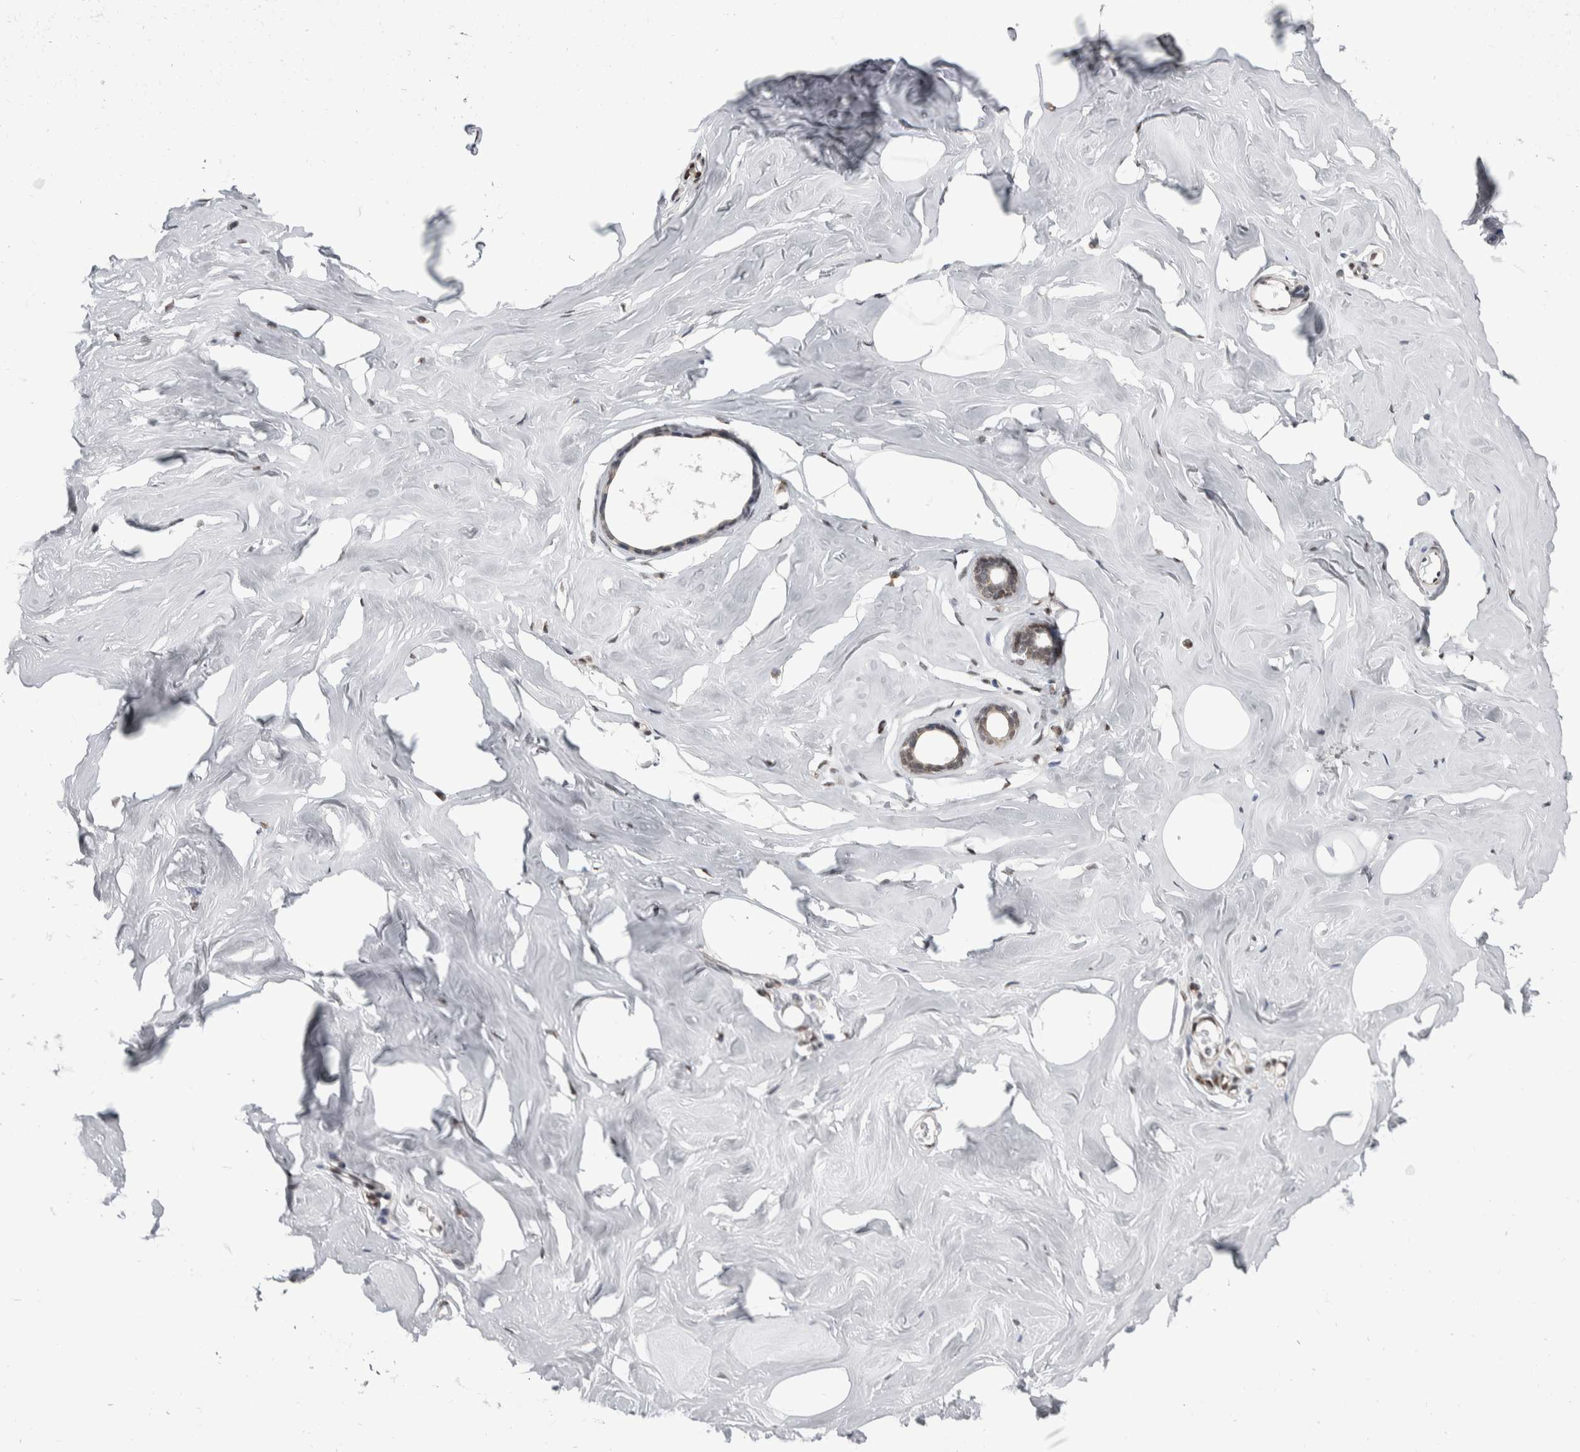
{"staining": {"intensity": "weak", "quantity": "<25%", "location": "nuclear"}, "tissue": "adipose tissue", "cell_type": "Adipocytes", "image_type": "normal", "snomed": [{"axis": "morphology", "description": "Normal tissue, NOS"}, {"axis": "morphology", "description": "Fibrosis, NOS"}, {"axis": "topography", "description": "Breast"}, {"axis": "topography", "description": "Adipose tissue"}], "caption": "IHC image of normal adipose tissue: adipose tissue stained with DAB (3,3'-diaminobenzidine) exhibits no significant protein expression in adipocytes. Brightfield microscopy of IHC stained with DAB (3,3'-diaminobenzidine) (brown) and hematoxylin (blue), captured at high magnification.", "gene": "TAX1BP1", "patient": {"sex": "female", "age": 39}}